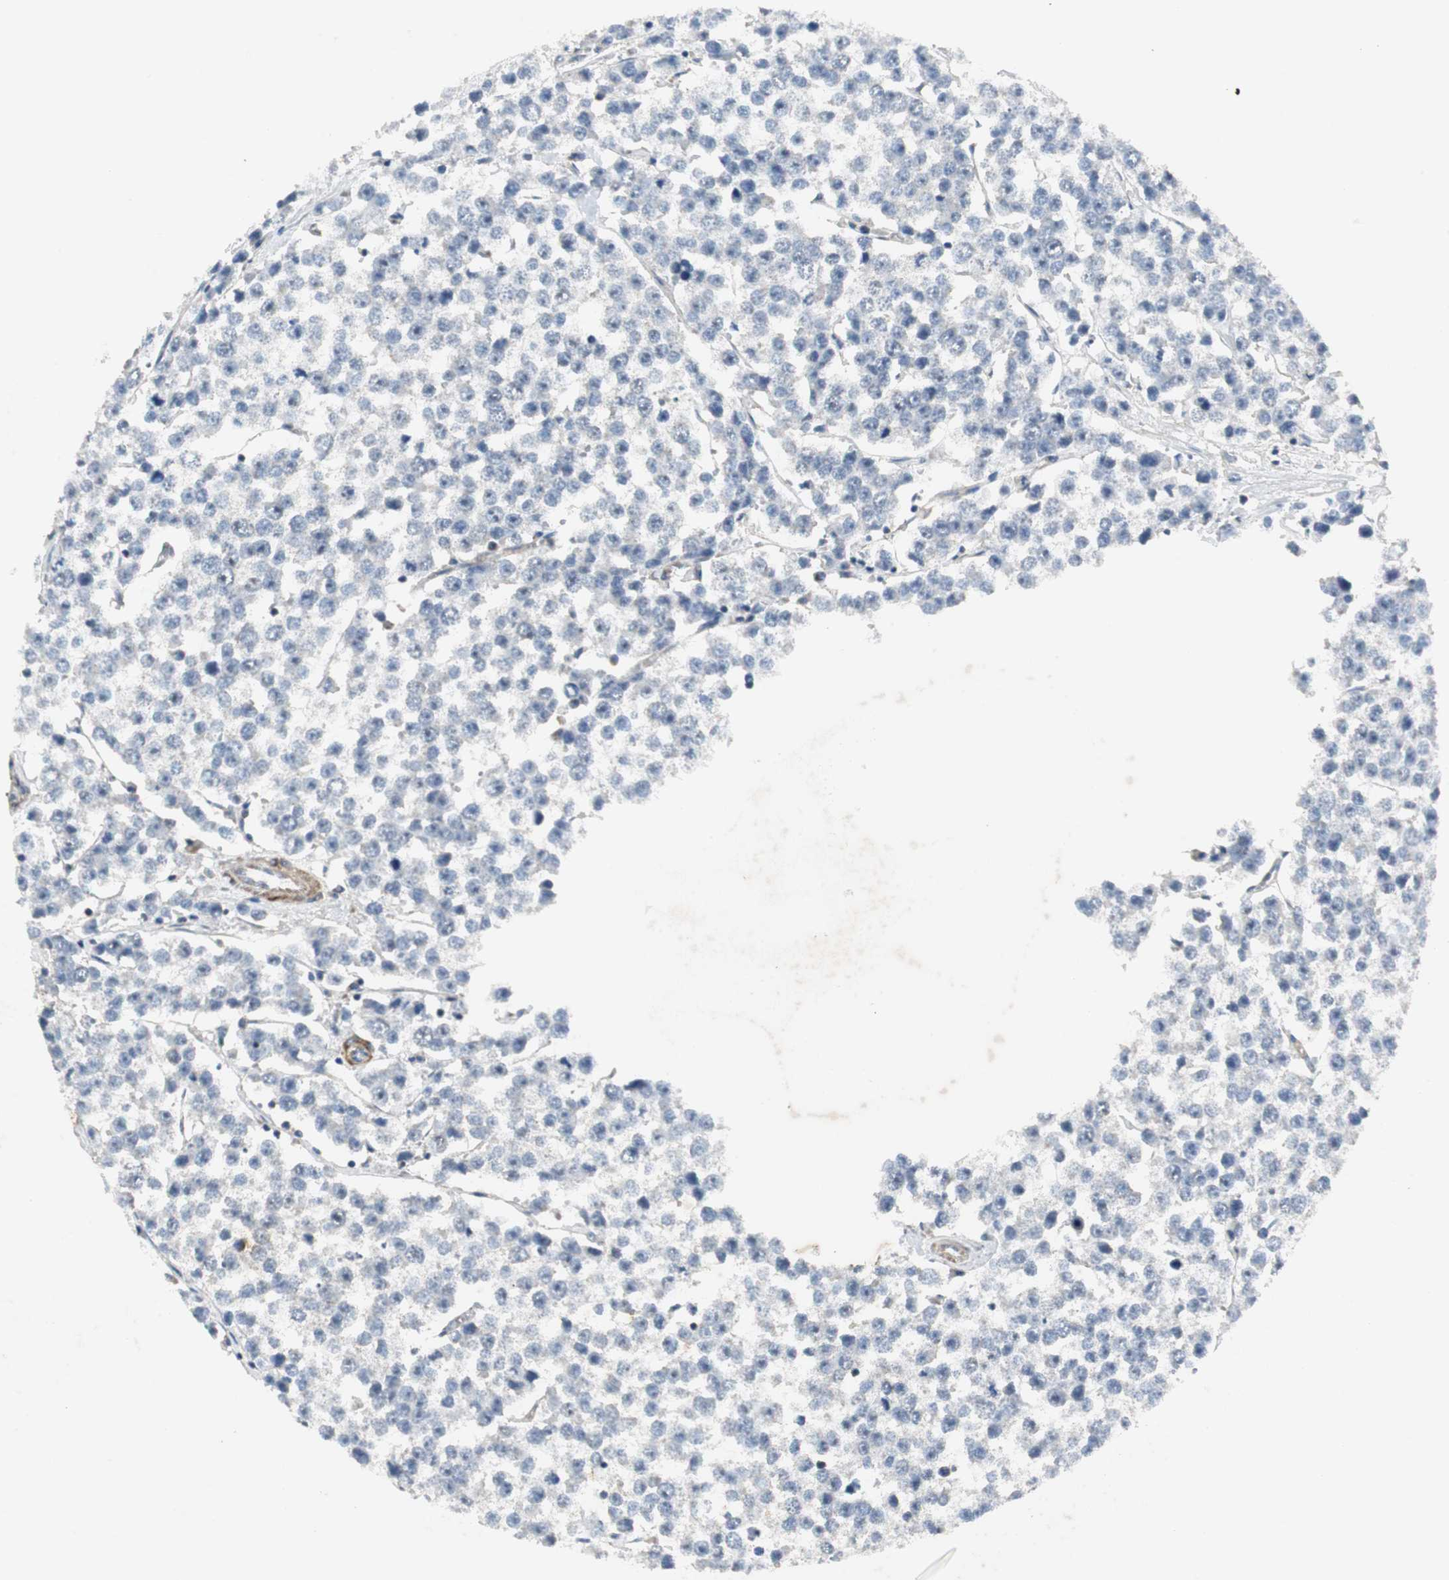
{"staining": {"intensity": "negative", "quantity": "none", "location": "none"}, "tissue": "testis cancer", "cell_type": "Tumor cells", "image_type": "cancer", "snomed": [{"axis": "morphology", "description": "Seminoma, NOS"}, {"axis": "morphology", "description": "Carcinoma, Embryonal, NOS"}, {"axis": "topography", "description": "Testis"}], "caption": "This is an IHC photomicrograph of human testis cancer. There is no expression in tumor cells.", "gene": "NNT", "patient": {"sex": "male", "age": 52}}